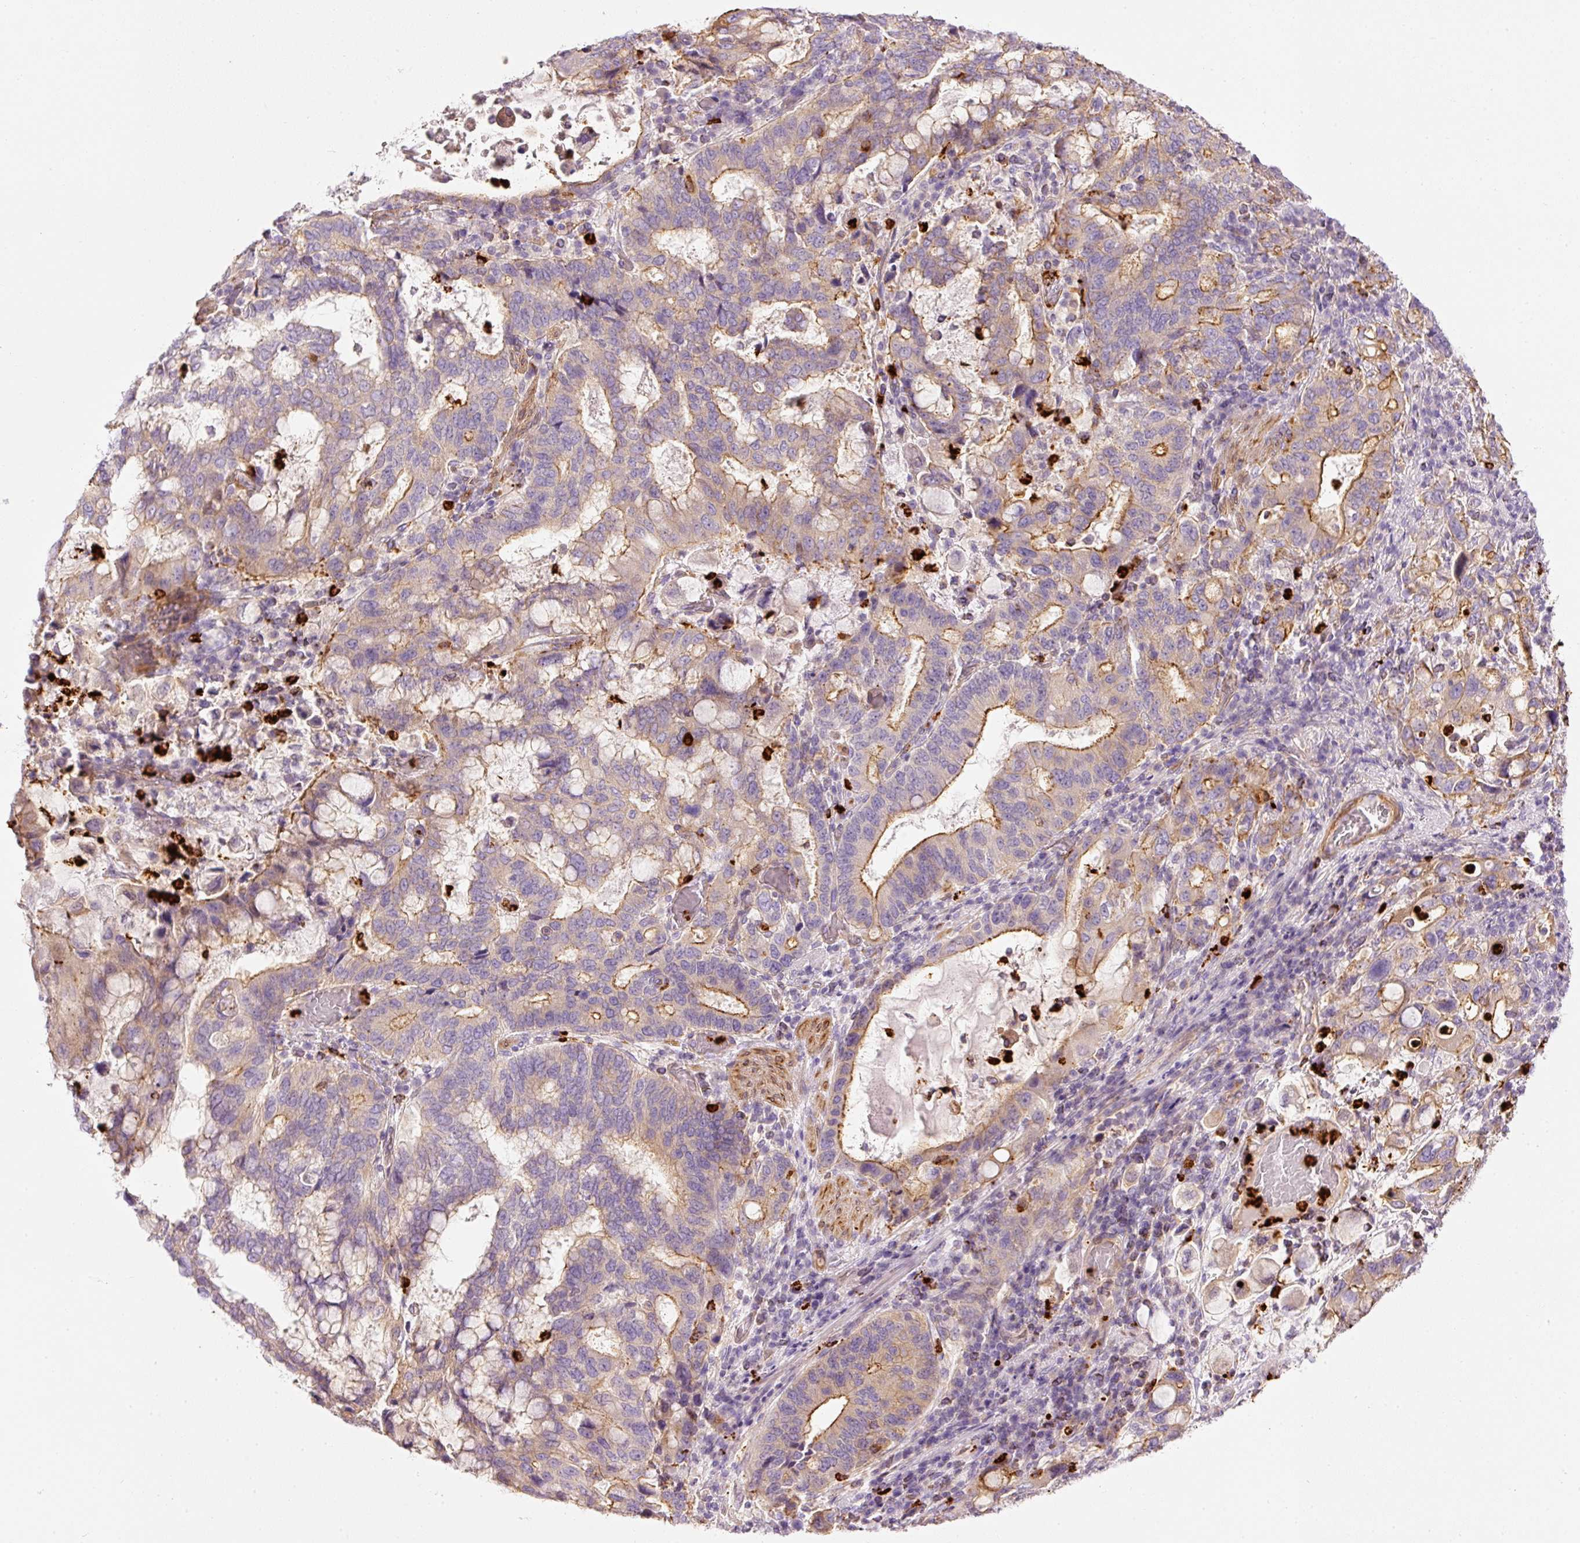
{"staining": {"intensity": "moderate", "quantity": "25%-75%", "location": "cytoplasmic/membranous"}, "tissue": "stomach cancer", "cell_type": "Tumor cells", "image_type": "cancer", "snomed": [{"axis": "morphology", "description": "Adenocarcinoma, NOS"}, {"axis": "topography", "description": "Stomach, upper"}, {"axis": "topography", "description": "Stomach"}], "caption": "High-magnification brightfield microscopy of stomach cancer (adenocarcinoma) stained with DAB (brown) and counterstained with hematoxylin (blue). tumor cells exhibit moderate cytoplasmic/membranous staining is identified in approximately25%-75% of cells.", "gene": "MAP3K3", "patient": {"sex": "male", "age": 62}}